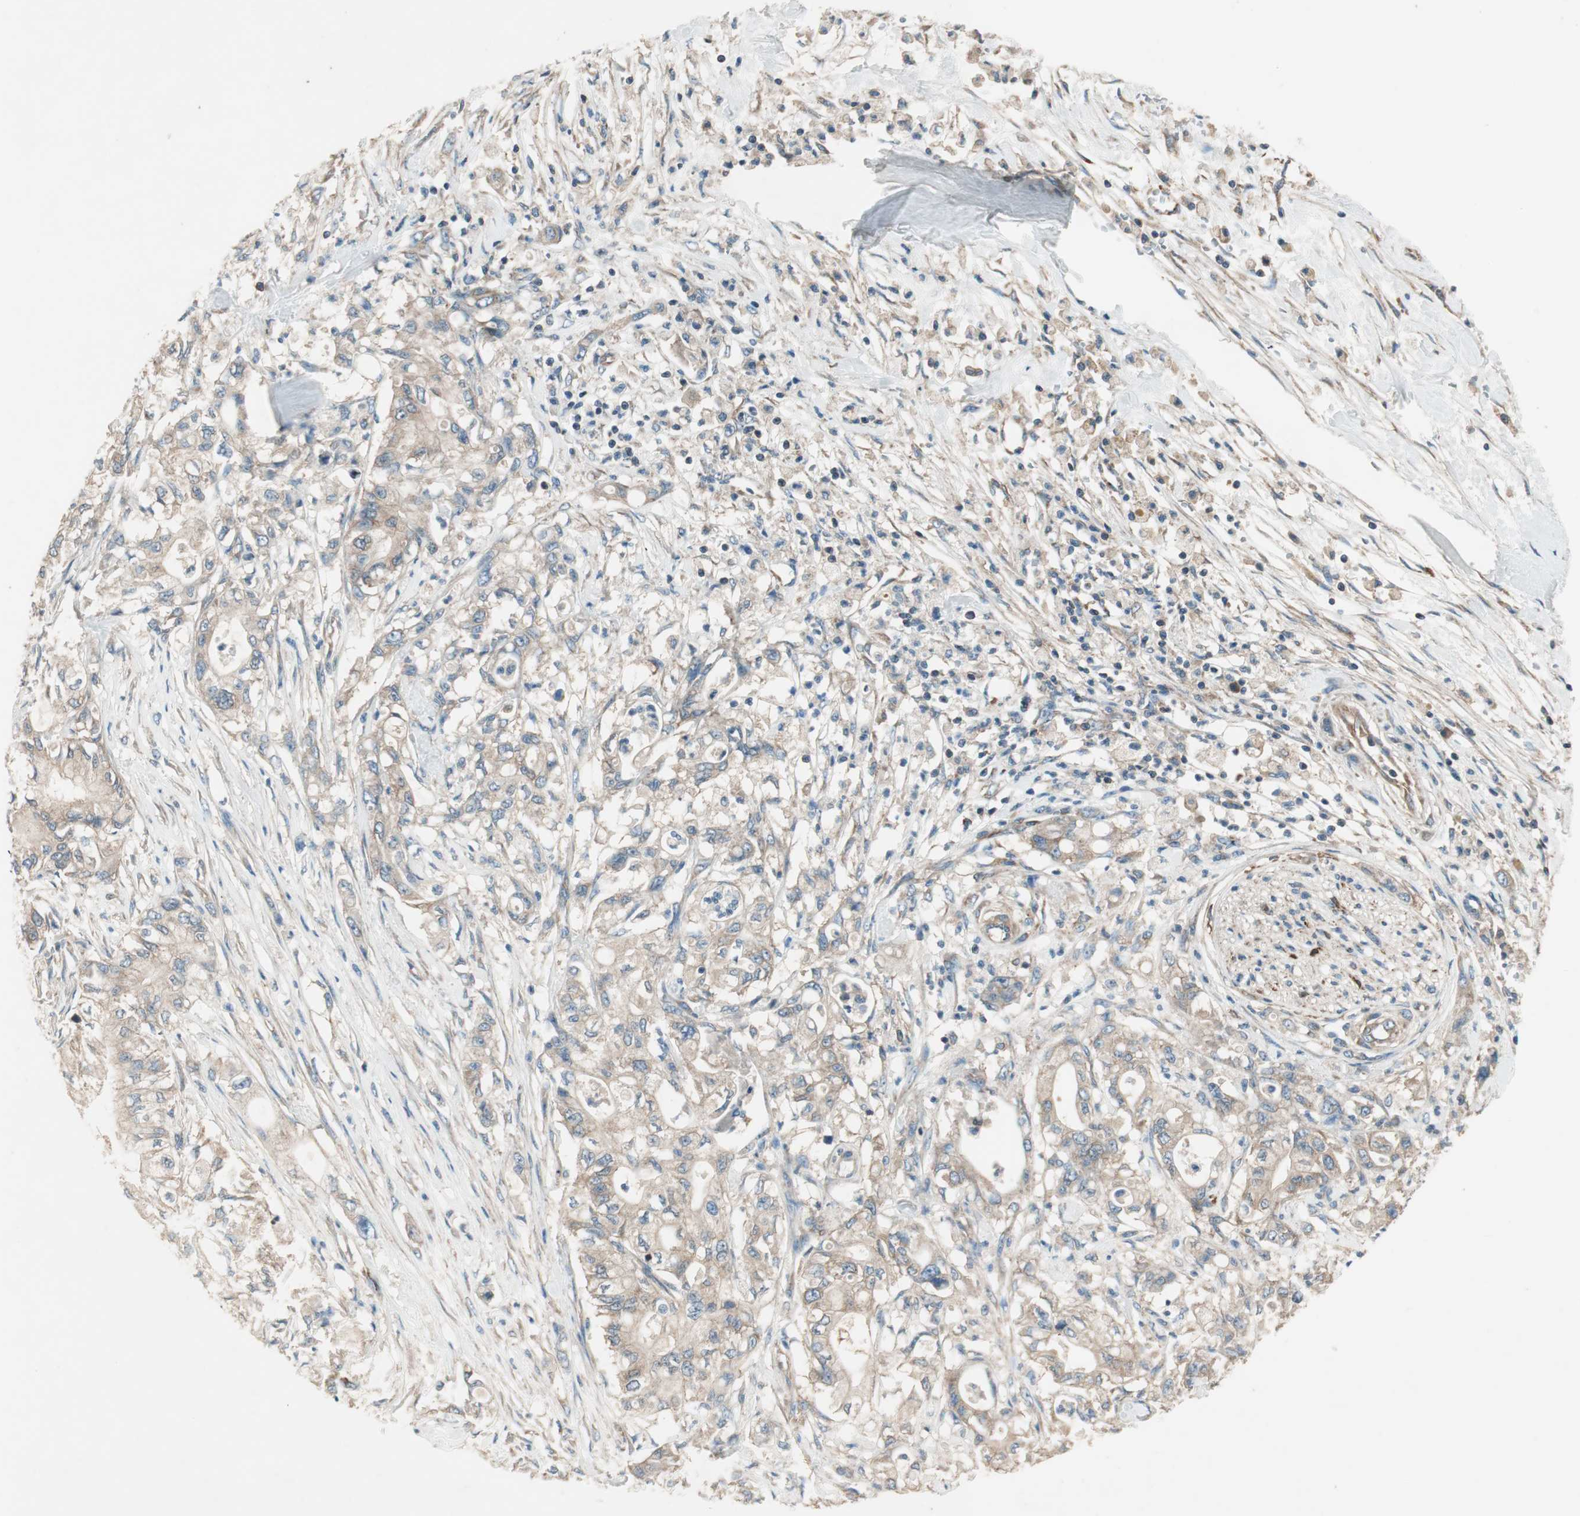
{"staining": {"intensity": "weak", "quantity": "25%-75%", "location": "cytoplasmic/membranous"}, "tissue": "pancreatic cancer", "cell_type": "Tumor cells", "image_type": "cancer", "snomed": [{"axis": "morphology", "description": "Adenocarcinoma, NOS"}, {"axis": "topography", "description": "Pancreas"}], "caption": "Pancreatic adenocarcinoma tissue exhibits weak cytoplasmic/membranous staining in about 25%-75% of tumor cells, visualized by immunohistochemistry.", "gene": "CC2D1A", "patient": {"sex": "male", "age": 79}}